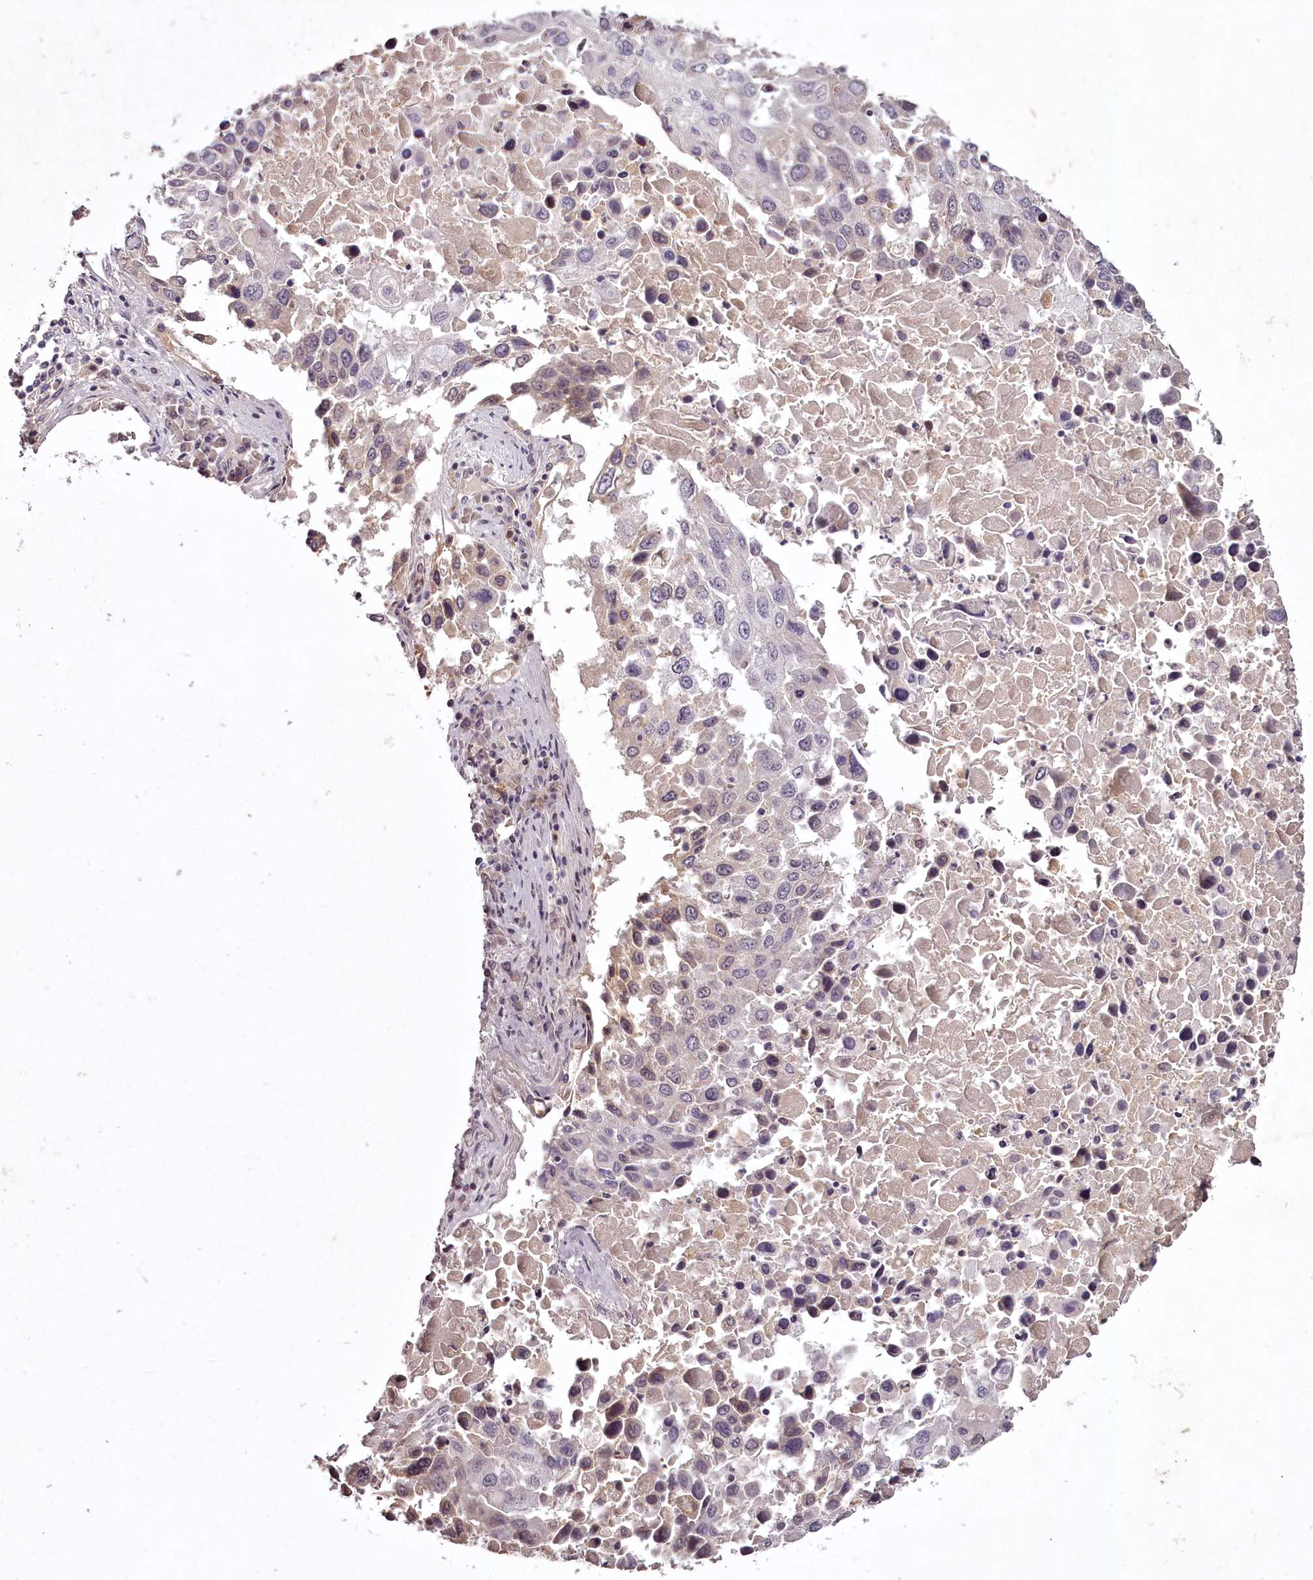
{"staining": {"intensity": "weak", "quantity": "<25%", "location": "cytoplasmic/membranous"}, "tissue": "lung cancer", "cell_type": "Tumor cells", "image_type": "cancer", "snomed": [{"axis": "morphology", "description": "Squamous cell carcinoma, NOS"}, {"axis": "topography", "description": "Lung"}], "caption": "A high-resolution photomicrograph shows IHC staining of lung cancer (squamous cell carcinoma), which exhibits no significant positivity in tumor cells.", "gene": "RBMXL2", "patient": {"sex": "male", "age": 65}}